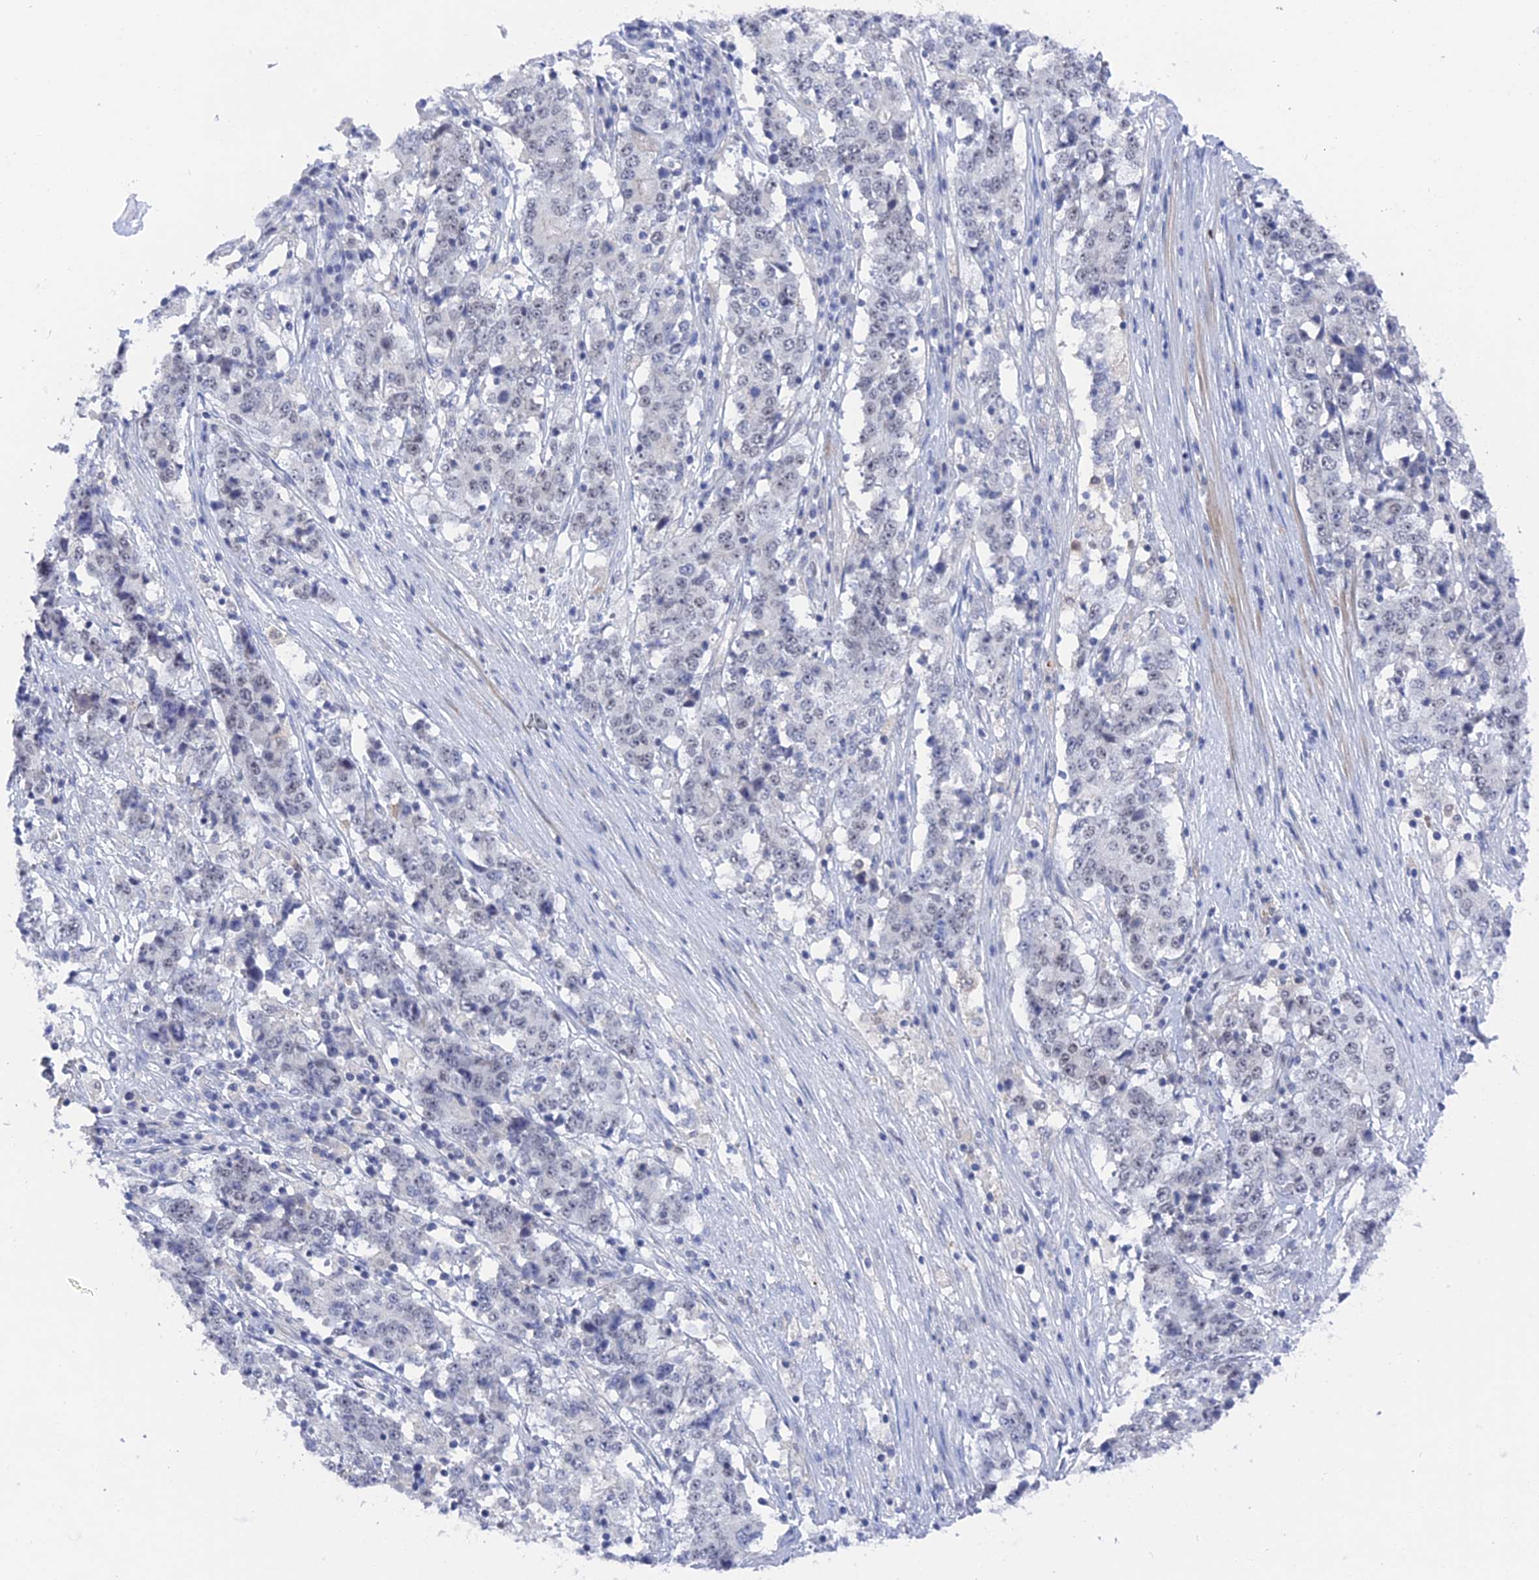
{"staining": {"intensity": "negative", "quantity": "none", "location": "none"}, "tissue": "stomach cancer", "cell_type": "Tumor cells", "image_type": "cancer", "snomed": [{"axis": "morphology", "description": "Adenocarcinoma, NOS"}, {"axis": "topography", "description": "Stomach"}], "caption": "Immunohistochemistry (IHC) image of stomach adenocarcinoma stained for a protein (brown), which demonstrates no staining in tumor cells.", "gene": "BRD2", "patient": {"sex": "male", "age": 59}}